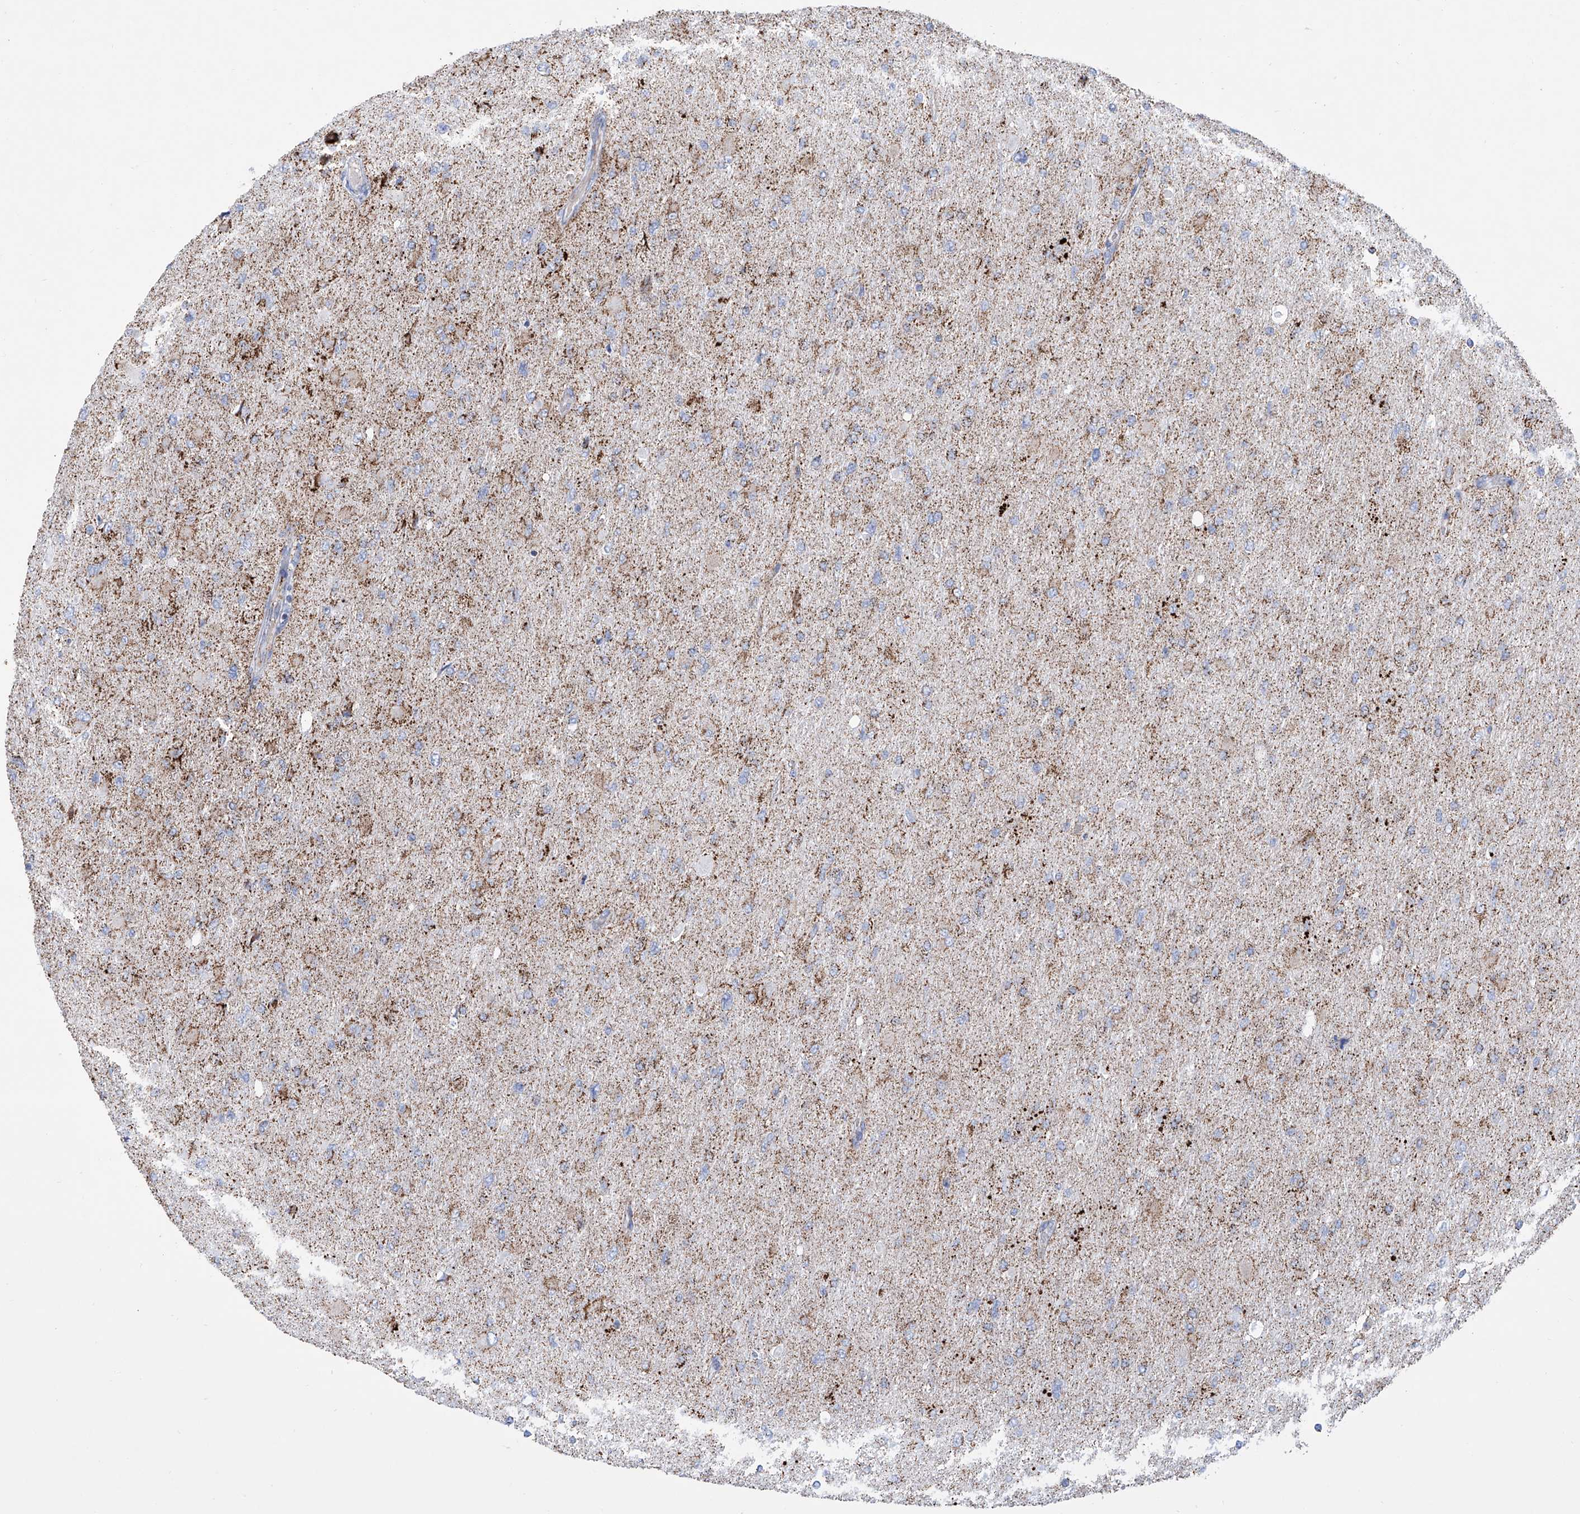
{"staining": {"intensity": "strong", "quantity": "25%-75%", "location": "cytoplasmic/membranous"}, "tissue": "glioma", "cell_type": "Tumor cells", "image_type": "cancer", "snomed": [{"axis": "morphology", "description": "Glioma, malignant, High grade"}, {"axis": "topography", "description": "Cerebral cortex"}], "caption": "Immunohistochemical staining of human glioma displays high levels of strong cytoplasmic/membranous expression in about 25%-75% of tumor cells.", "gene": "ALDH6A1", "patient": {"sex": "female", "age": 36}}